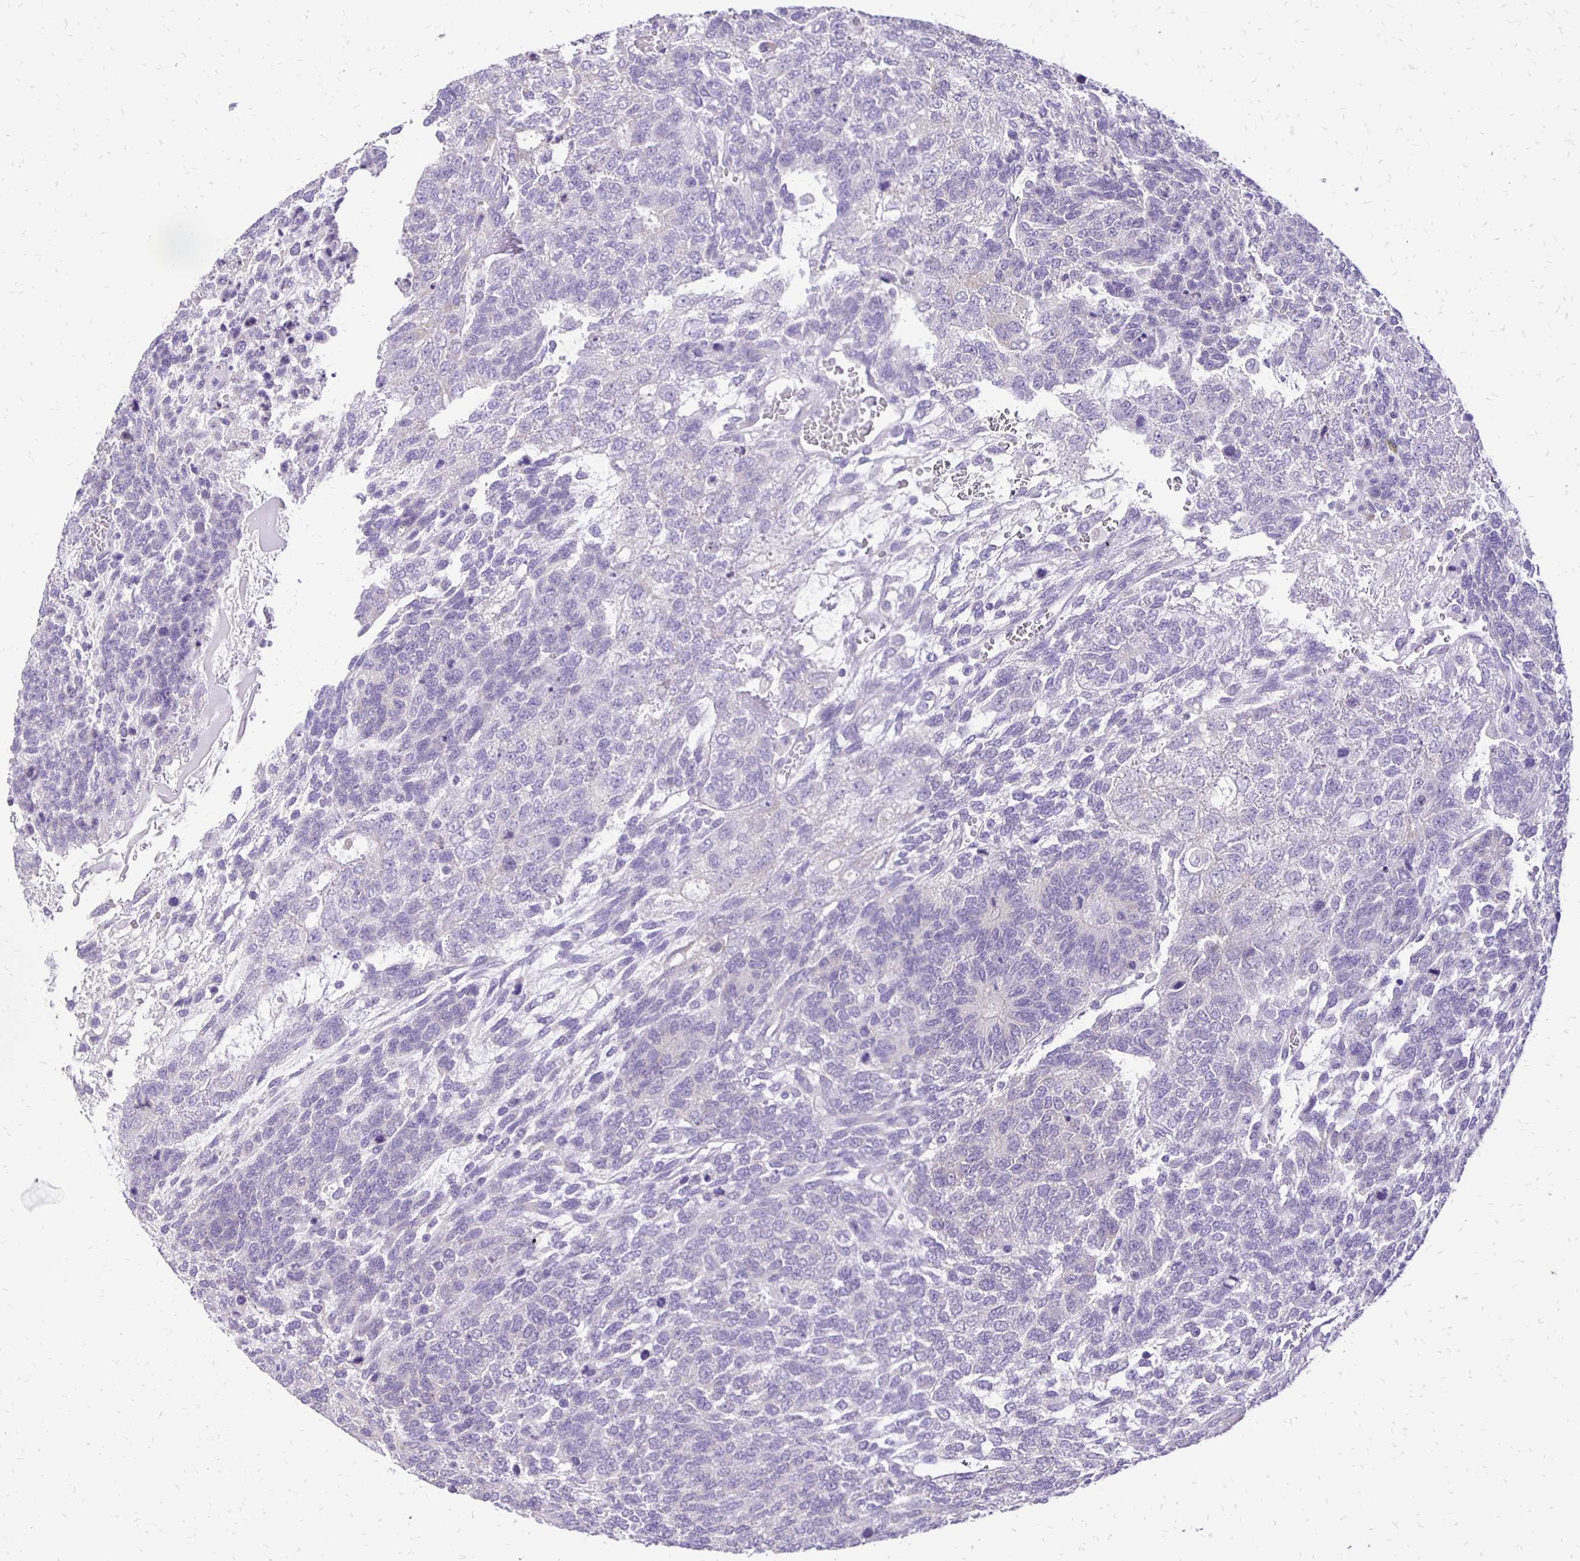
{"staining": {"intensity": "negative", "quantity": "none", "location": "none"}, "tissue": "testis cancer", "cell_type": "Tumor cells", "image_type": "cancer", "snomed": [{"axis": "morphology", "description": "Normal tissue, NOS"}, {"axis": "morphology", "description": "Carcinoma, Embryonal, NOS"}, {"axis": "topography", "description": "Testis"}, {"axis": "topography", "description": "Epididymis"}], "caption": "An image of testis embryonal carcinoma stained for a protein demonstrates no brown staining in tumor cells.", "gene": "ANKRD45", "patient": {"sex": "male", "age": 23}}